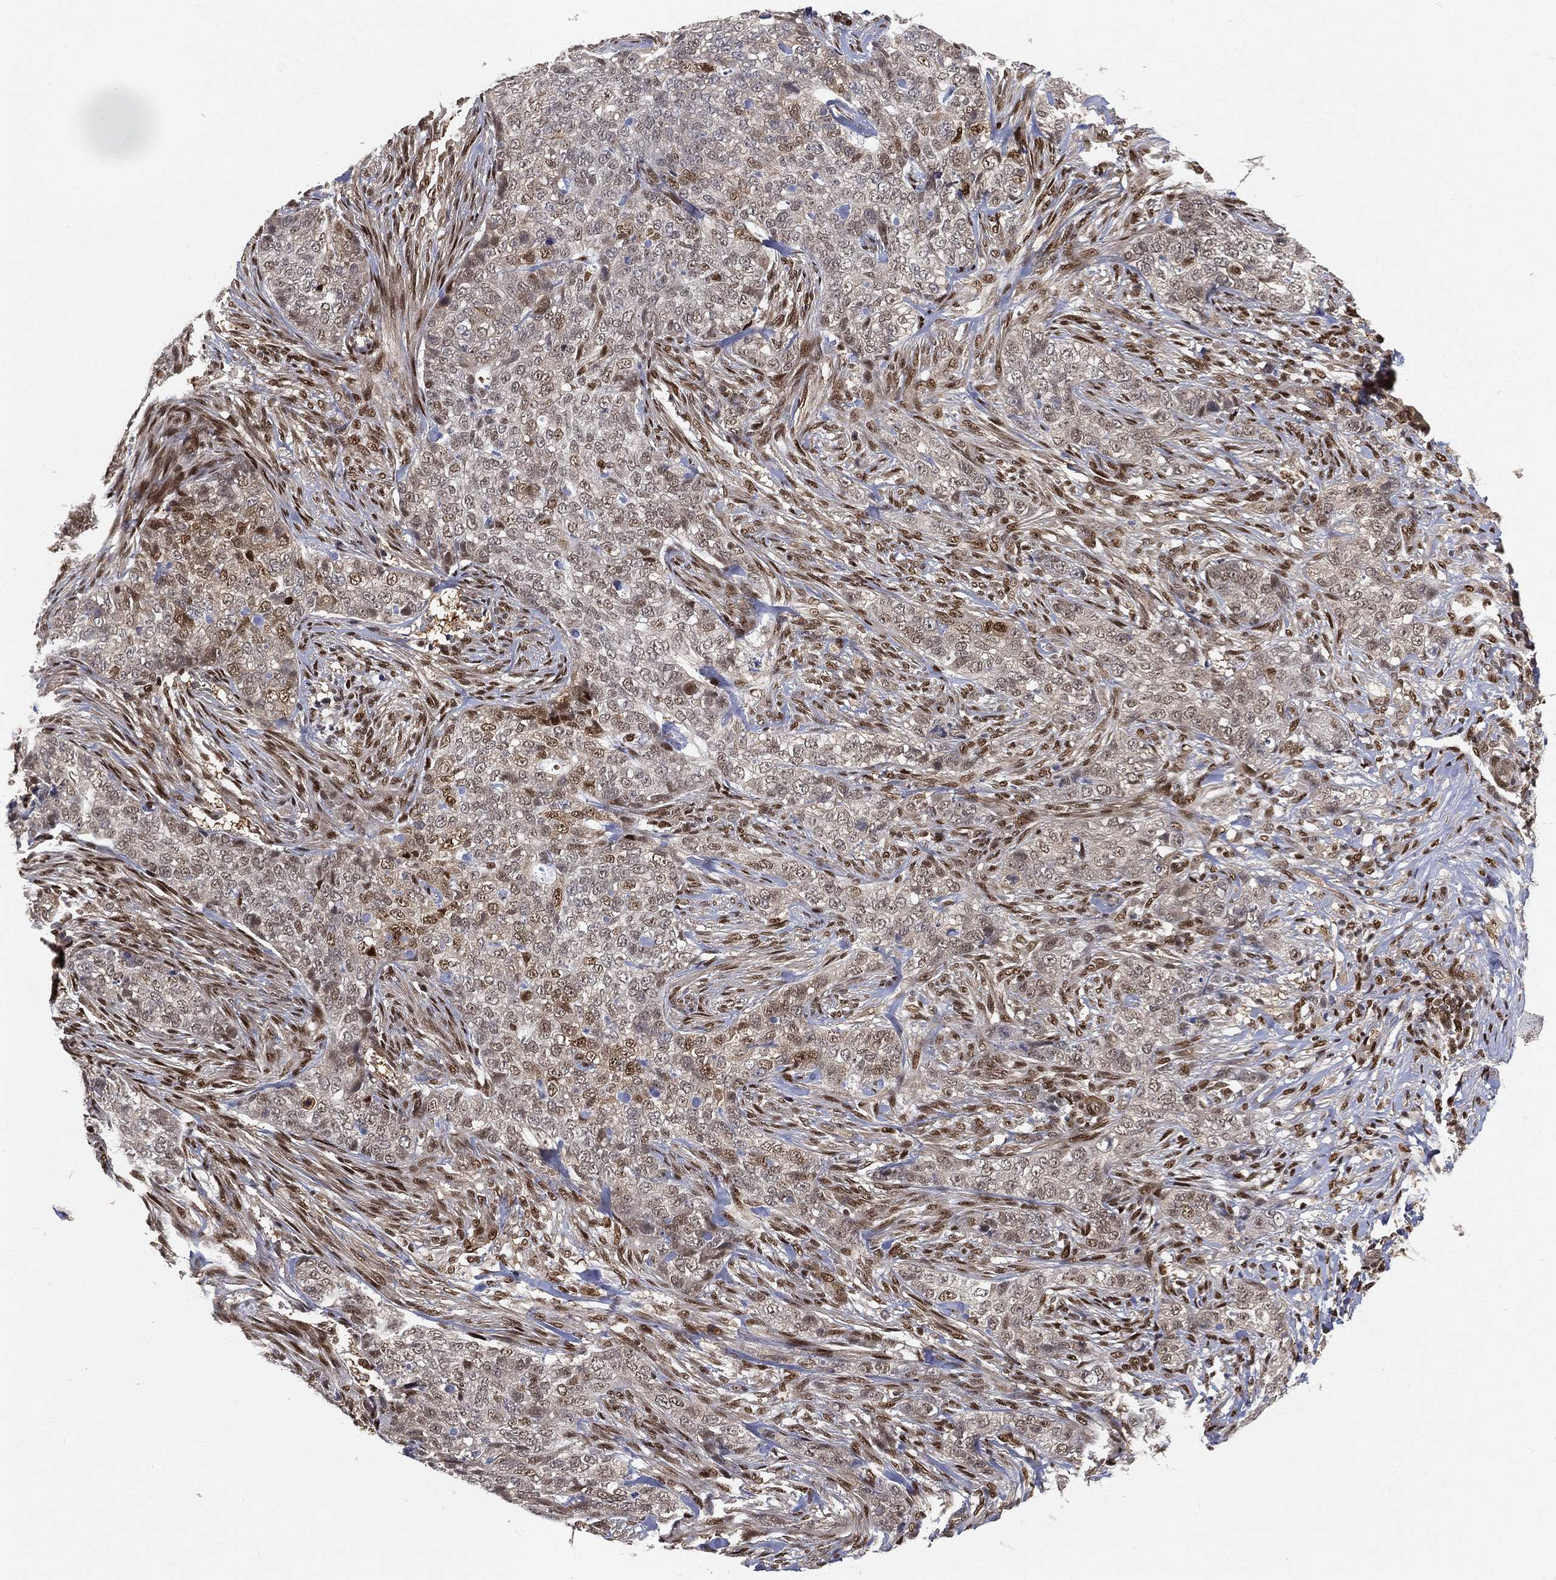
{"staining": {"intensity": "moderate", "quantity": "25%-75%", "location": "nuclear"}, "tissue": "skin cancer", "cell_type": "Tumor cells", "image_type": "cancer", "snomed": [{"axis": "morphology", "description": "Basal cell carcinoma"}, {"axis": "topography", "description": "Skin"}], "caption": "DAB (3,3'-diaminobenzidine) immunohistochemical staining of basal cell carcinoma (skin) shows moderate nuclear protein staining in about 25%-75% of tumor cells.", "gene": "CRTC3", "patient": {"sex": "female", "age": 69}}